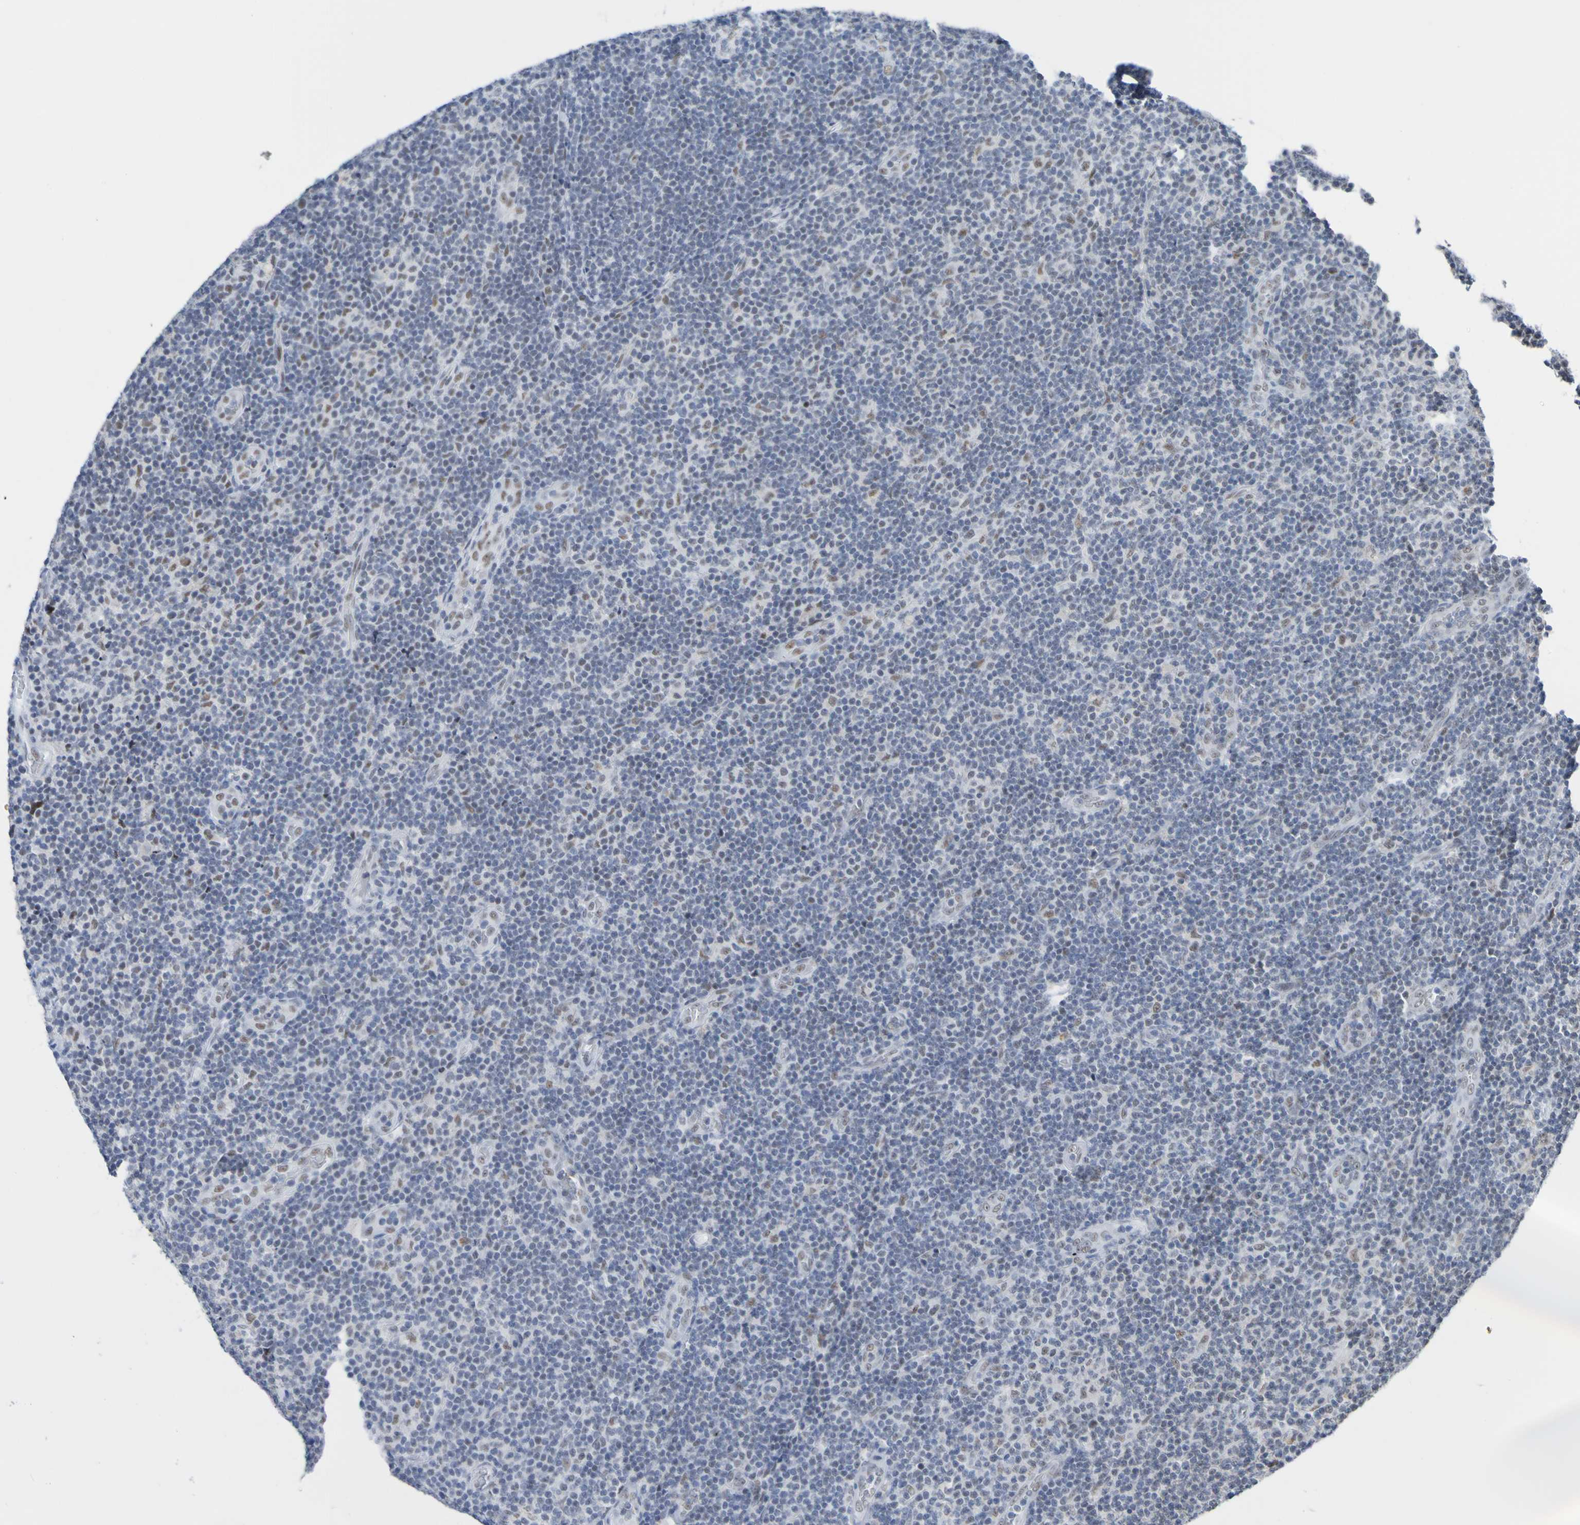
{"staining": {"intensity": "negative", "quantity": "none", "location": "none"}, "tissue": "lymphoma", "cell_type": "Tumor cells", "image_type": "cancer", "snomed": [{"axis": "morphology", "description": "Malignant lymphoma, non-Hodgkin's type, Low grade"}, {"axis": "topography", "description": "Lymph node"}], "caption": "An image of human malignant lymphoma, non-Hodgkin's type (low-grade) is negative for staining in tumor cells.", "gene": "CDC5L", "patient": {"sex": "male", "age": 83}}